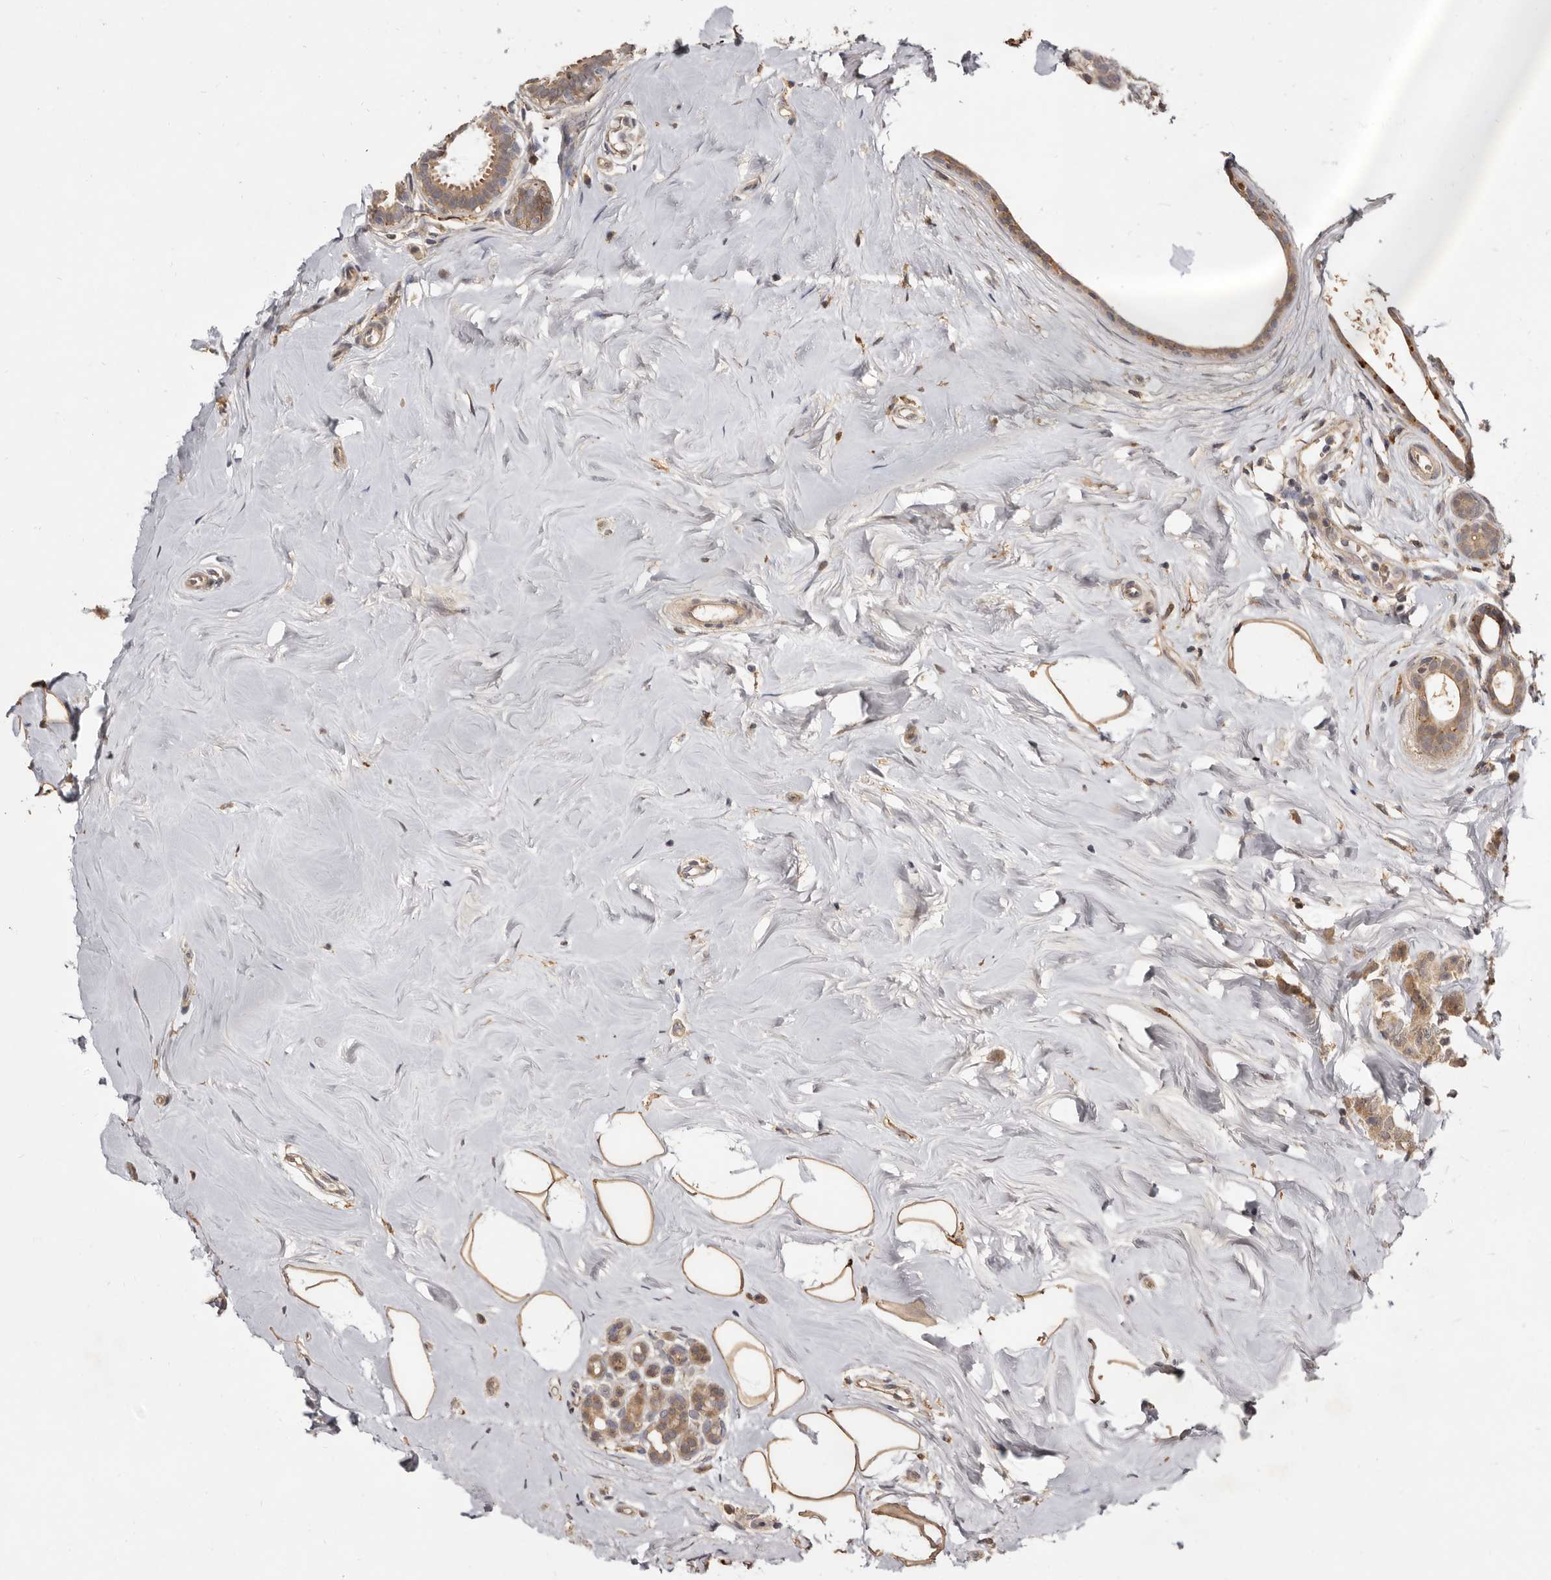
{"staining": {"intensity": "moderate", "quantity": ">75%", "location": "cytoplasmic/membranous"}, "tissue": "breast cancer", "cell_type": "Tumor cells", "image_type": "cancer", "snomed": [{"axis": "morphology", "description": "Lobular carcinoma"}, {"axis": "topography", "description": "Breast"}], "caption": "Tumor cells show medium levels of moderate cytoplasmic/membranous staining in about >75% of cells in breast cancer (lobular carcinoma). The staining was performed using DAB (3,3'-diaminobenzidine), with brown indicating positive protein expression. Nuclei are stained blue with hematoxylin.", "gene": "INAVA", "patient": {"sex": "female", "age": 47}}